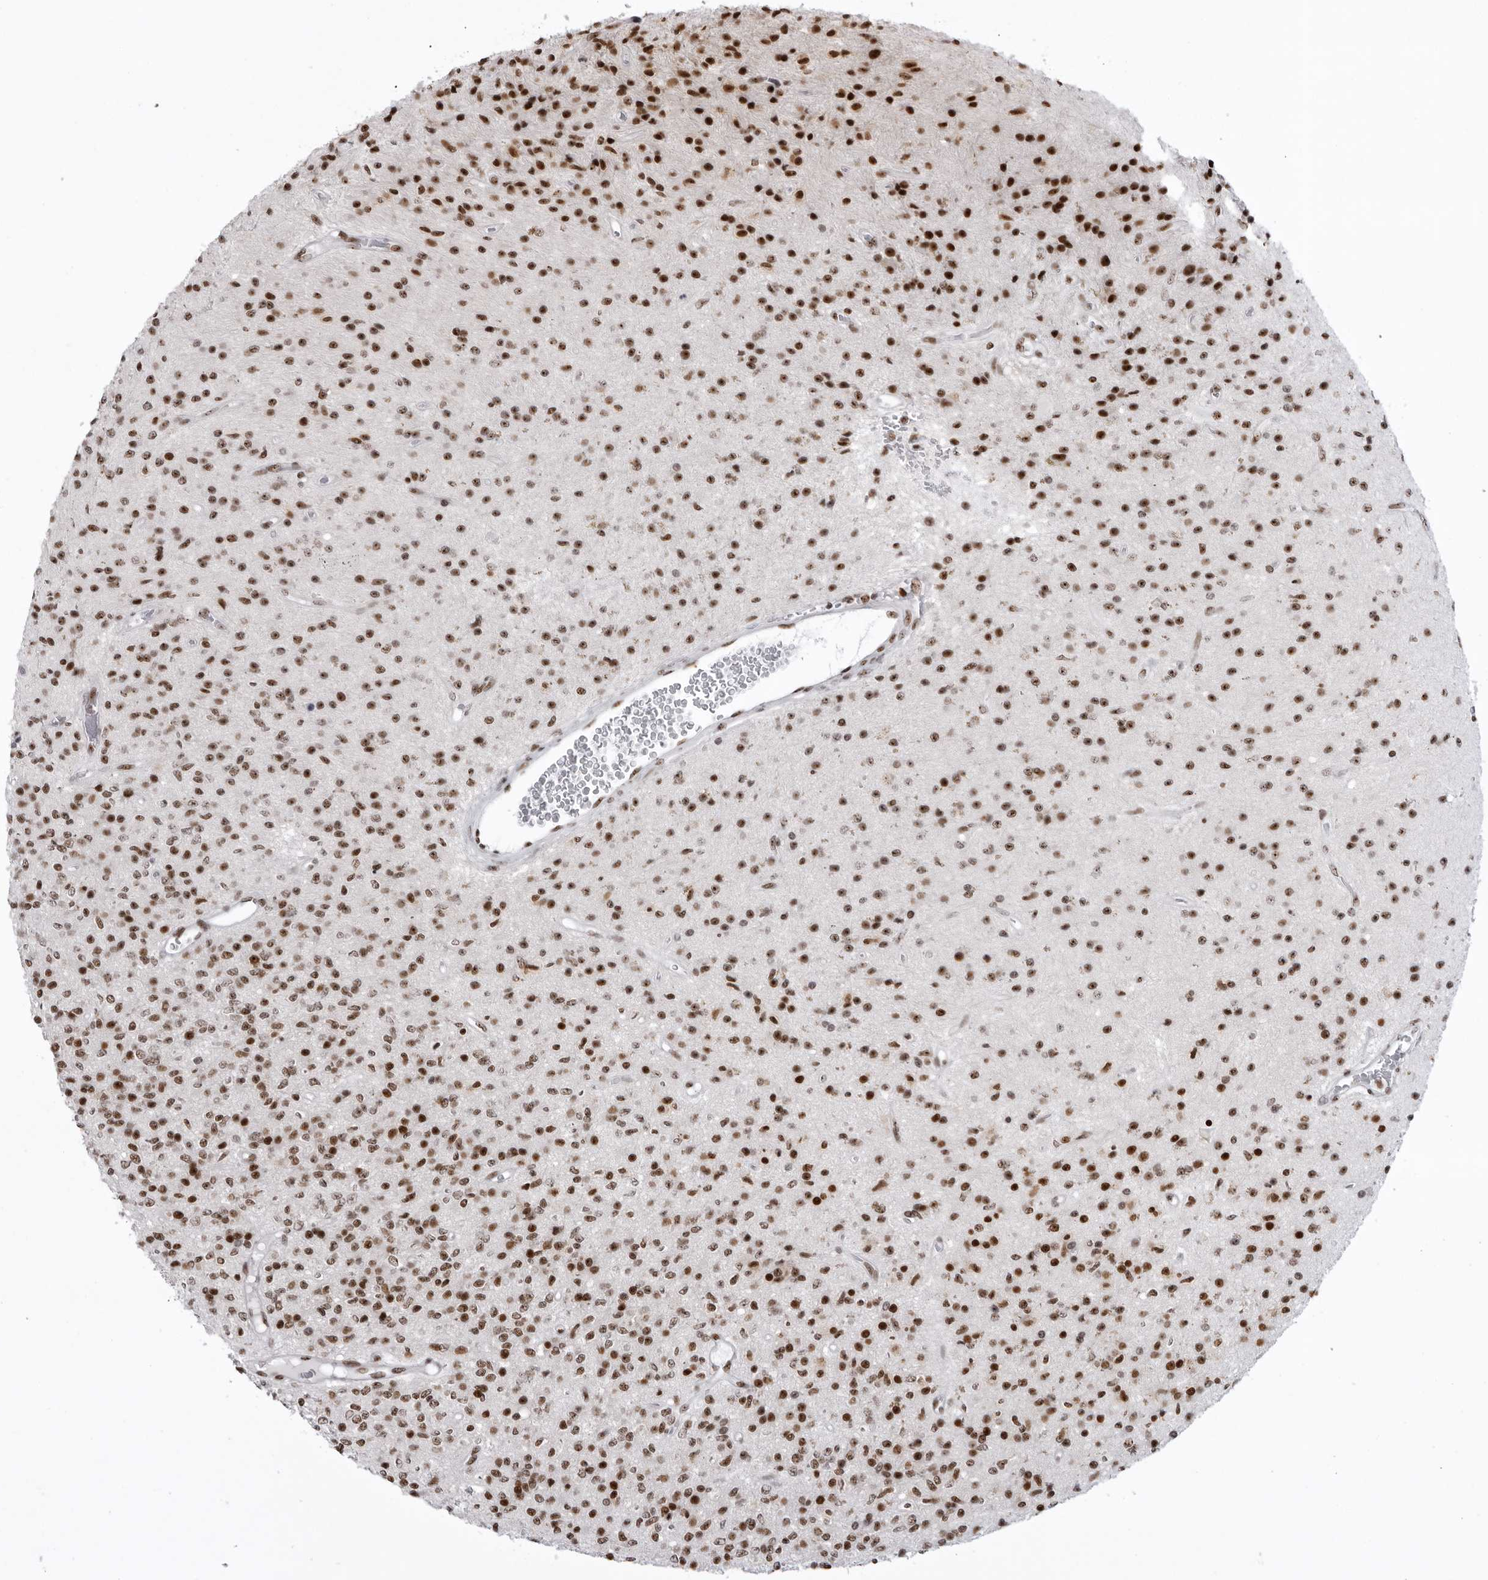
{"staining": {"intensity": "strong", "quantity": ">75%", "location": "nuclear"}, "tissue": "glioma", "cell_type": "Tumor cells", "image_type": "cancer", "snomed": [{"axis": "morphology", "description": "Glioma, malignant, High grade"}, {"axis": "topography", "description": "Brain"}], "caption": "High-grade glioma (malignant) stained with DAB IHC exhibits high levels of strong nuclear positivity in about >75% of tumor cells. The staining was performed using DAB (3,3'-diaminobenzidine) to visualize the protein expression in brown, while the nuclei were stained in blue with hematoxylin (Magnification: 20x).", "gene": "DHX9", "patient": {"sex": "male", "age": 34}}